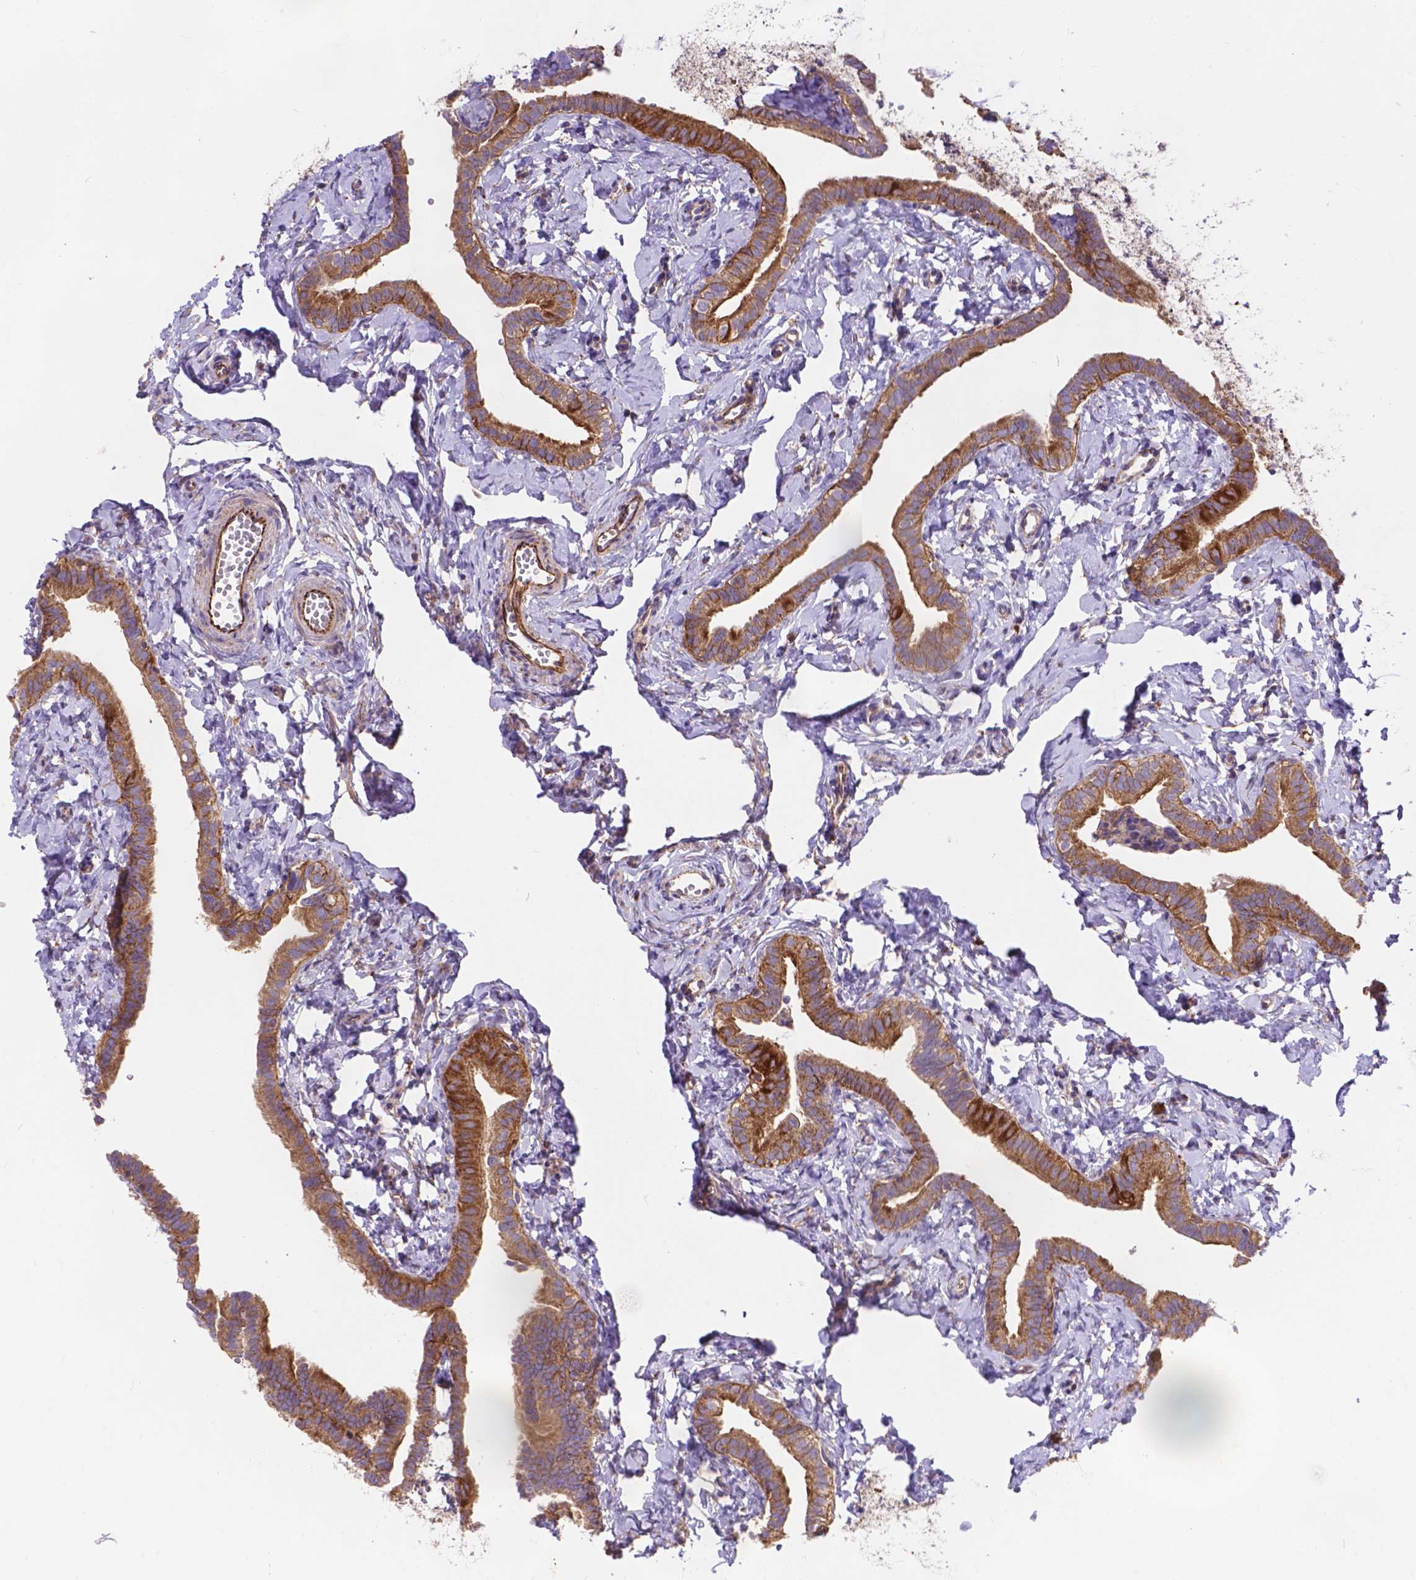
{"staining": {"intensity": "moderate", "quantity": ">75%", "location": "cytoplasmic/membranous"}, "tissue": "fallopian tube", "cell_type": "Glandular cells", "image_type": "normal", "snomed": [{"axis": "morphology", "description": "Normal tissue, NOS"}, {"axis": "topography", "description": "Fallopian tube"}], "caption": "The histopathology image reveals immunohistochemical staining of benign fallopian tube. There is moderate cytoplasmic/membranous positivity is appreciated in about >75% of glandular cells.", "gene": "AK3", "patient": {"sex": "female", "age": 41}}